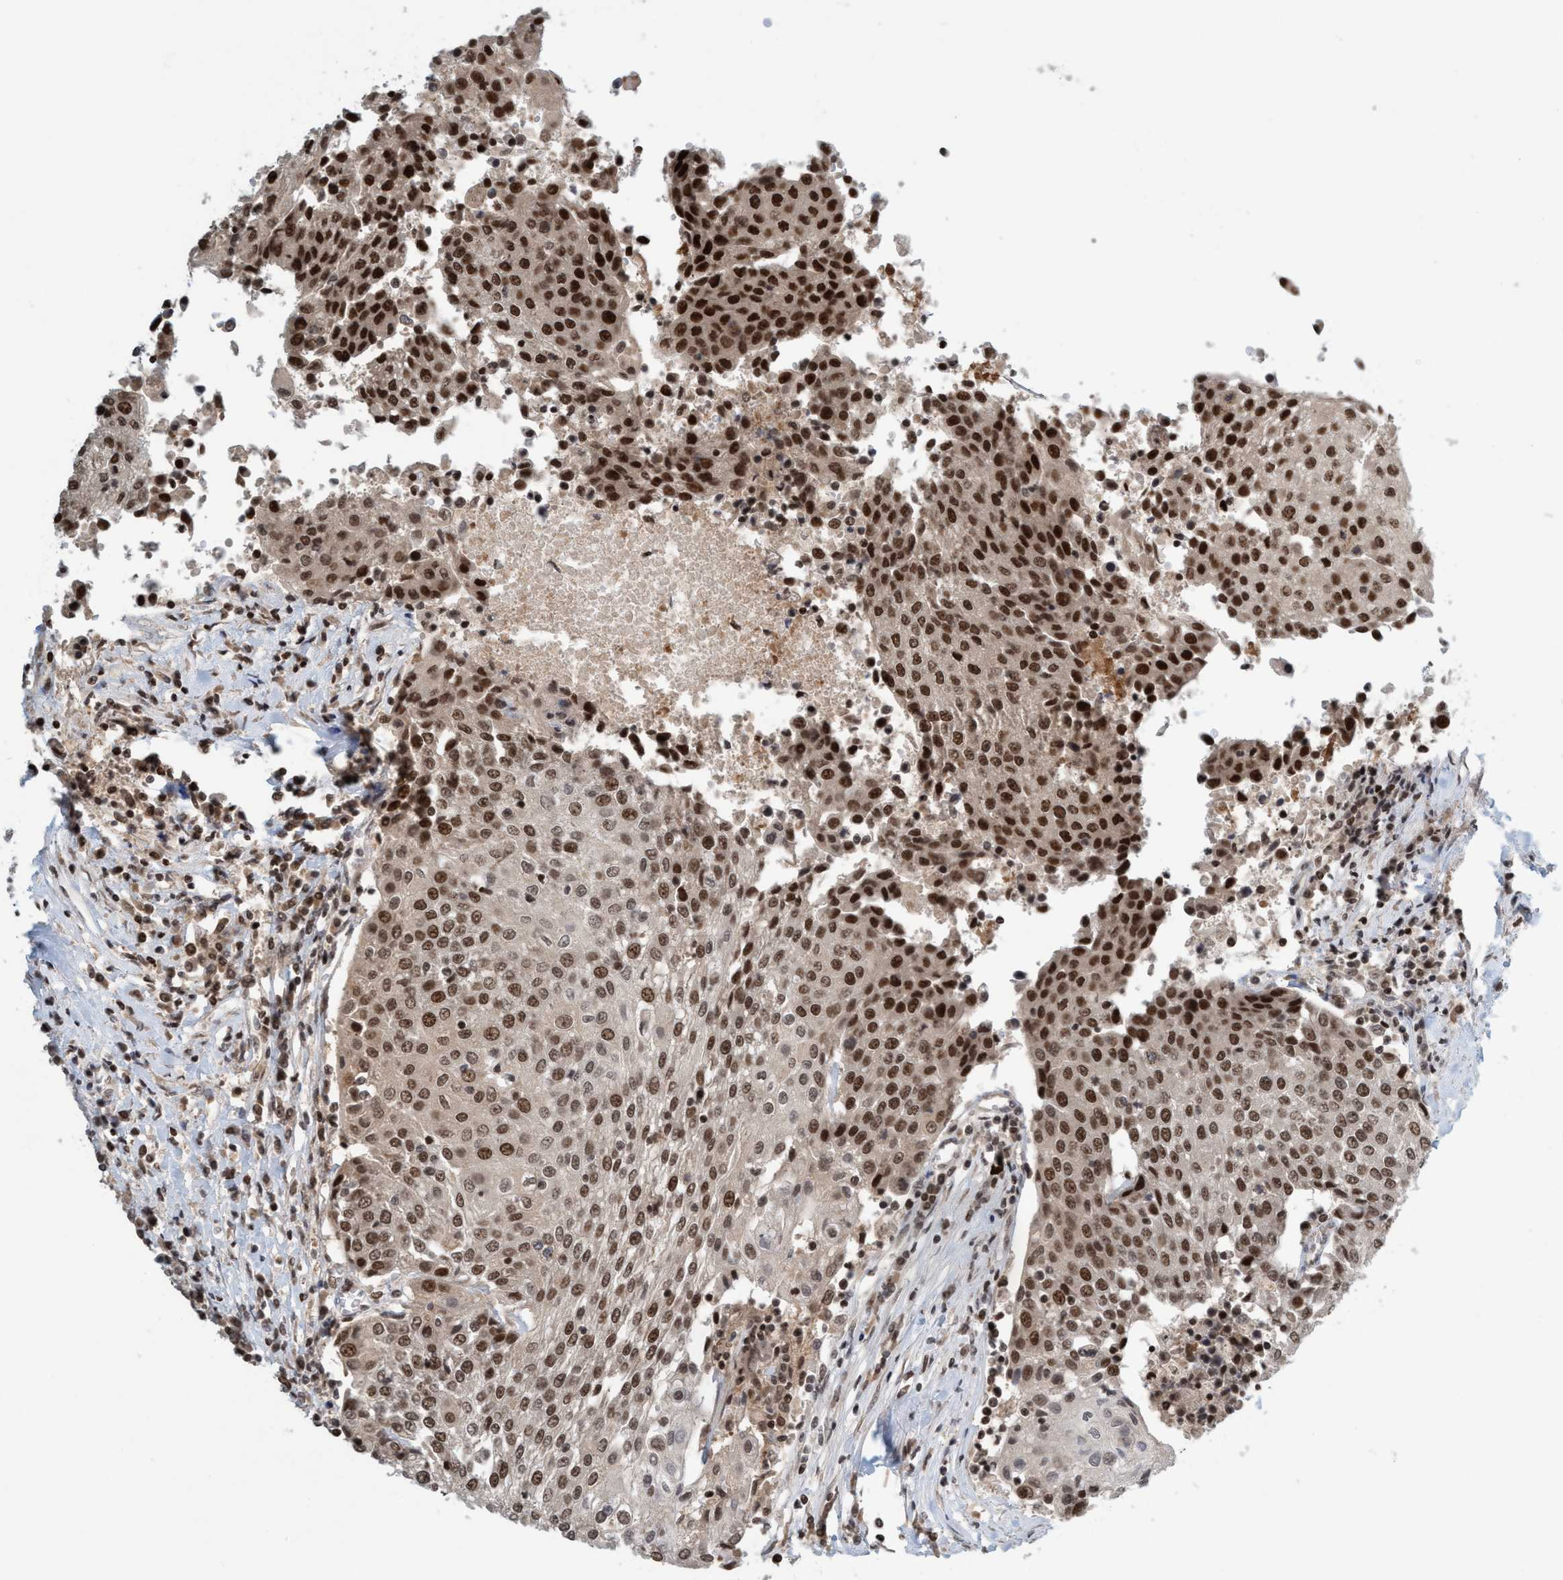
{"staining": {"intensity": "strong", "quantity": ">75%", "location": "nuclear"}, "tissue": "urothelial cancer", "cell_type": "Tumor cells", "image_type": "cancer", "snomed": [{"axis": "morphology", "description": "Urothelial carcinoma, High grade"}, {"axis": "topography", "description": "Urinary bladder"}], "caption": "High-grade urothelial carcinoma stained with a protein marker reveals strong staining in tumor cells.", "gene": "SMCR8", "patient": {"sex": "female", "age": 85}}